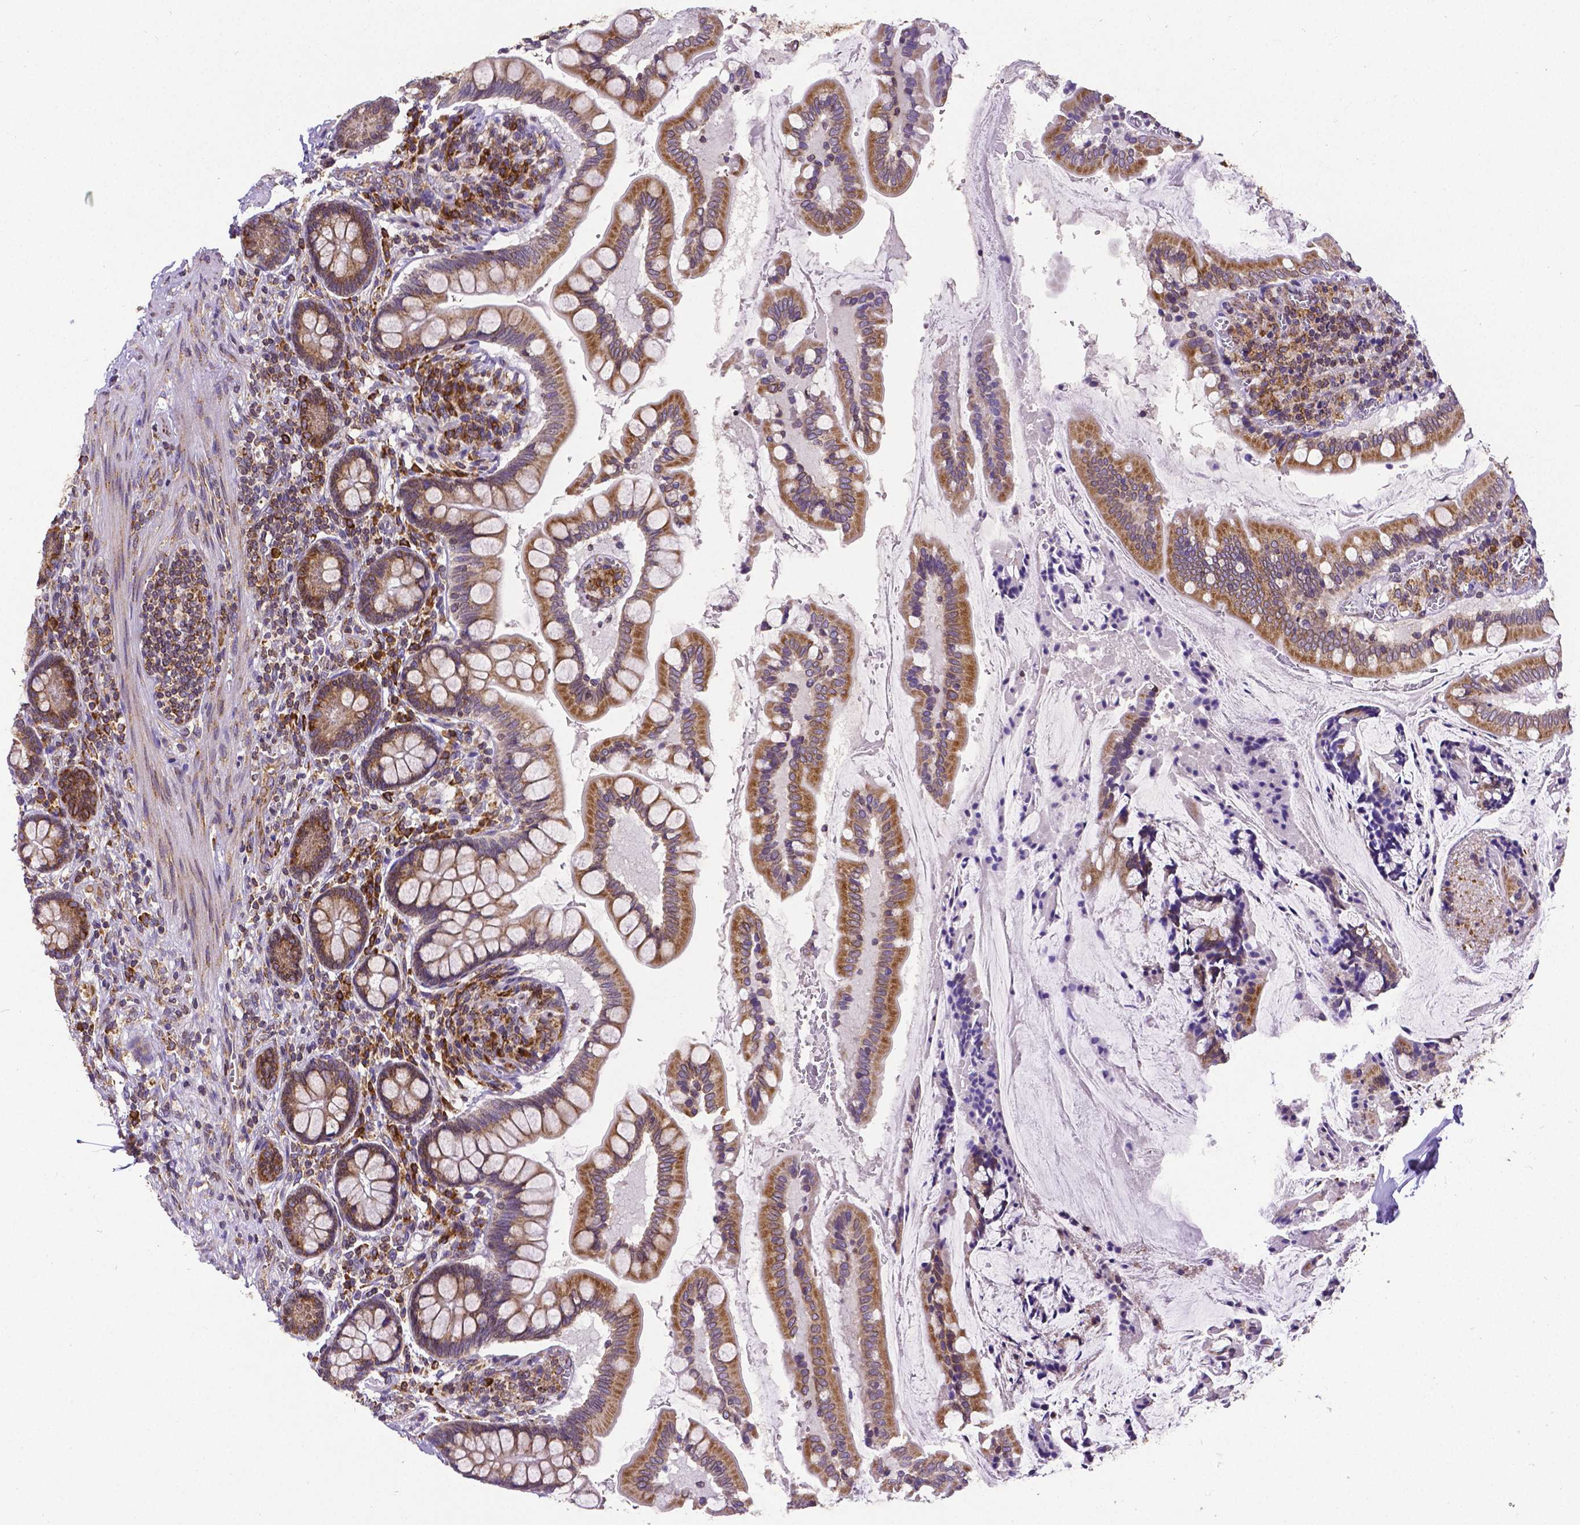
{"staining": {"intensity": "strong", "quantity": ">75%", "location": "cytoplasmic/membranous"}, "tissue": "small intestine", "cell_type": "Glandular cells", "image_type": "normal", "snomed": [{"axis": "morphology", "description": "Normal tissue, NOS"}, {"axis": "topography", "description": "Small intestine"}], "caption": "Unremarkable small intestine demonstrates strong cytoplasmic/membranous positivity in approximately >75% of glandular cells.", "gene": "MTDH", "patient": {"sex": "female", "age": 56}}